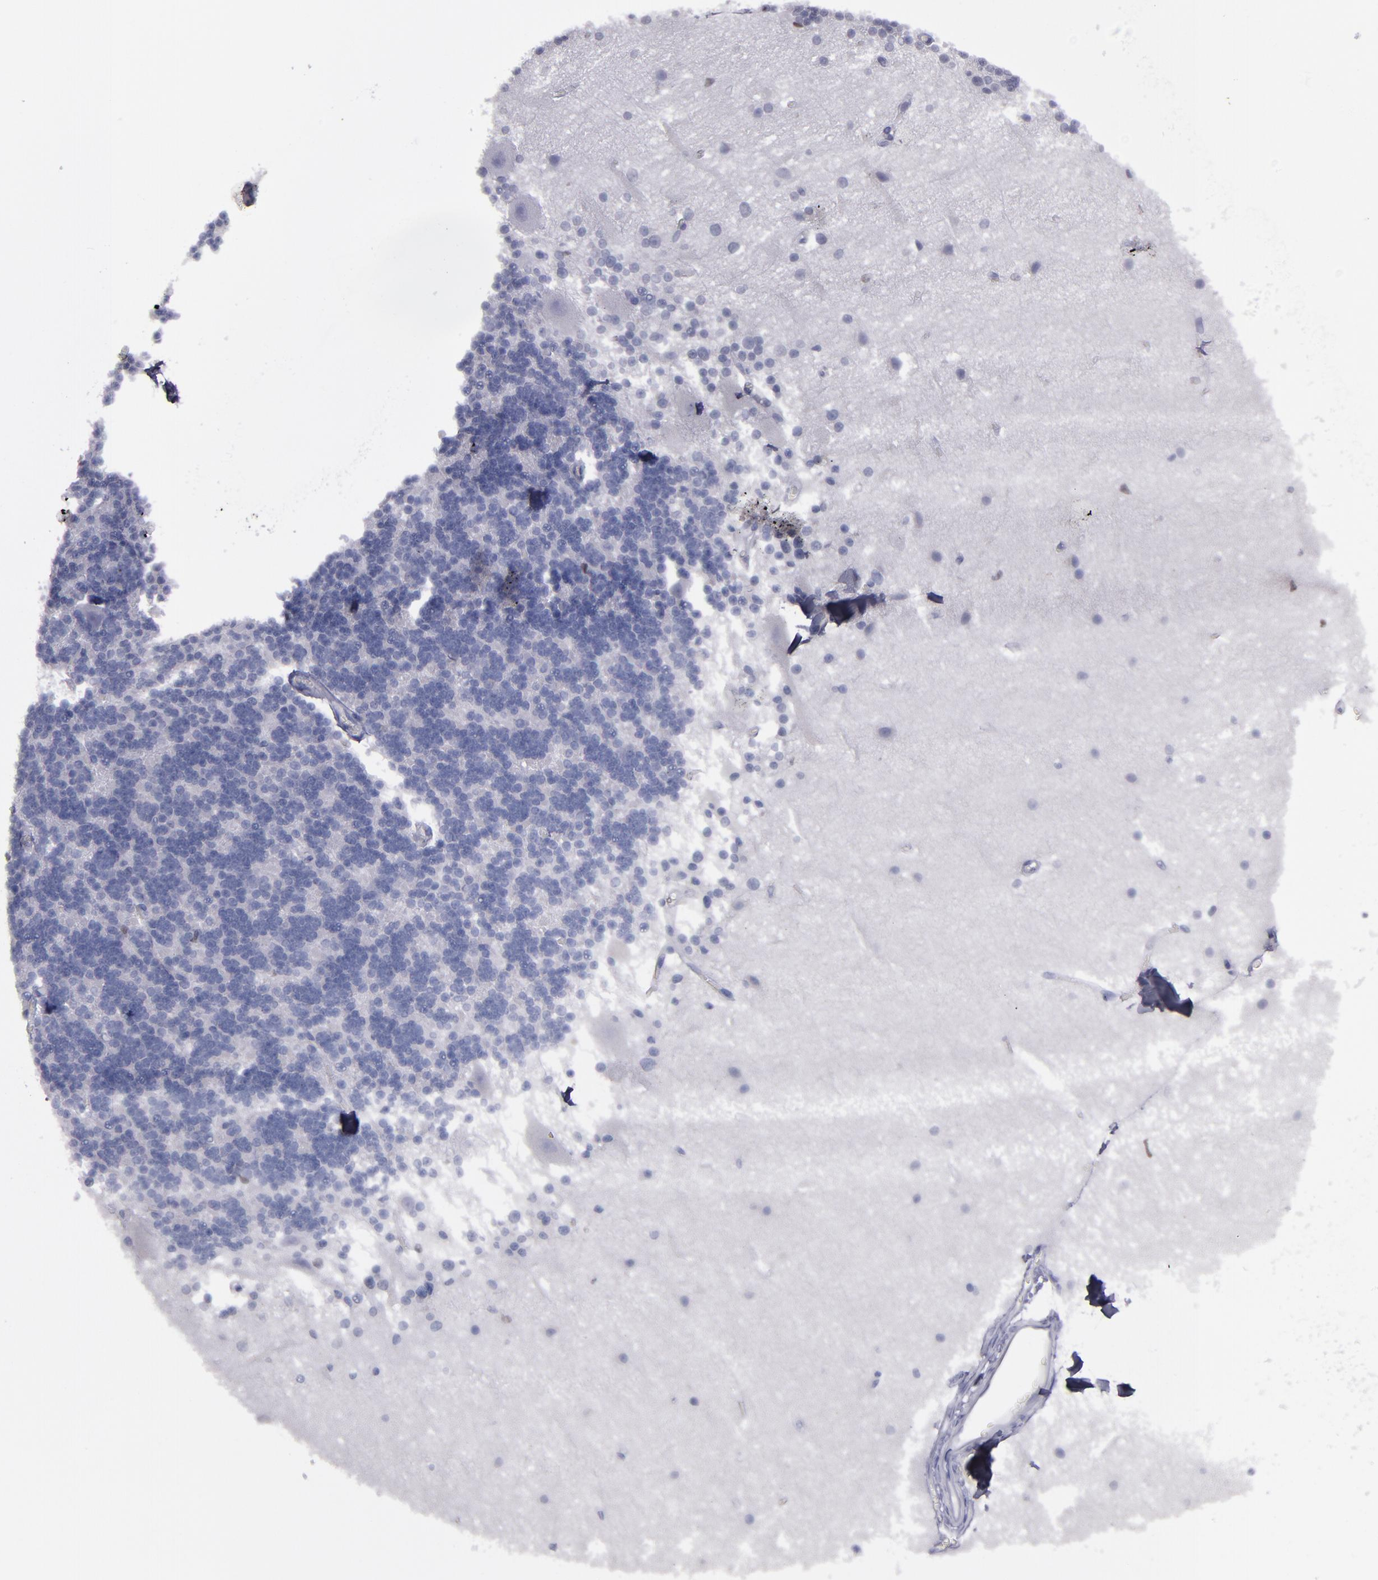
{"staining": {"intensity": "negative", "quantity": "none", "location": "none"}, "tissue": "cerebellum", "cell_type": "Cells in granular layer", "image_type": "normal", "snomed": [{"axis": "morphology", "description": "Normal tissue, NOS"}, {"axis": "topography", "description": "Cerebellum"}], "caption": "There is no significant staining in cells in granular layer of cerebellum. (Stains: DAB immunohistochemistry with hematoxylin counter stain, Microscopy: brightfield microscopy at high magnification).", "gene": "IRF8", "patient": {"sex": "female", "age": 54}}